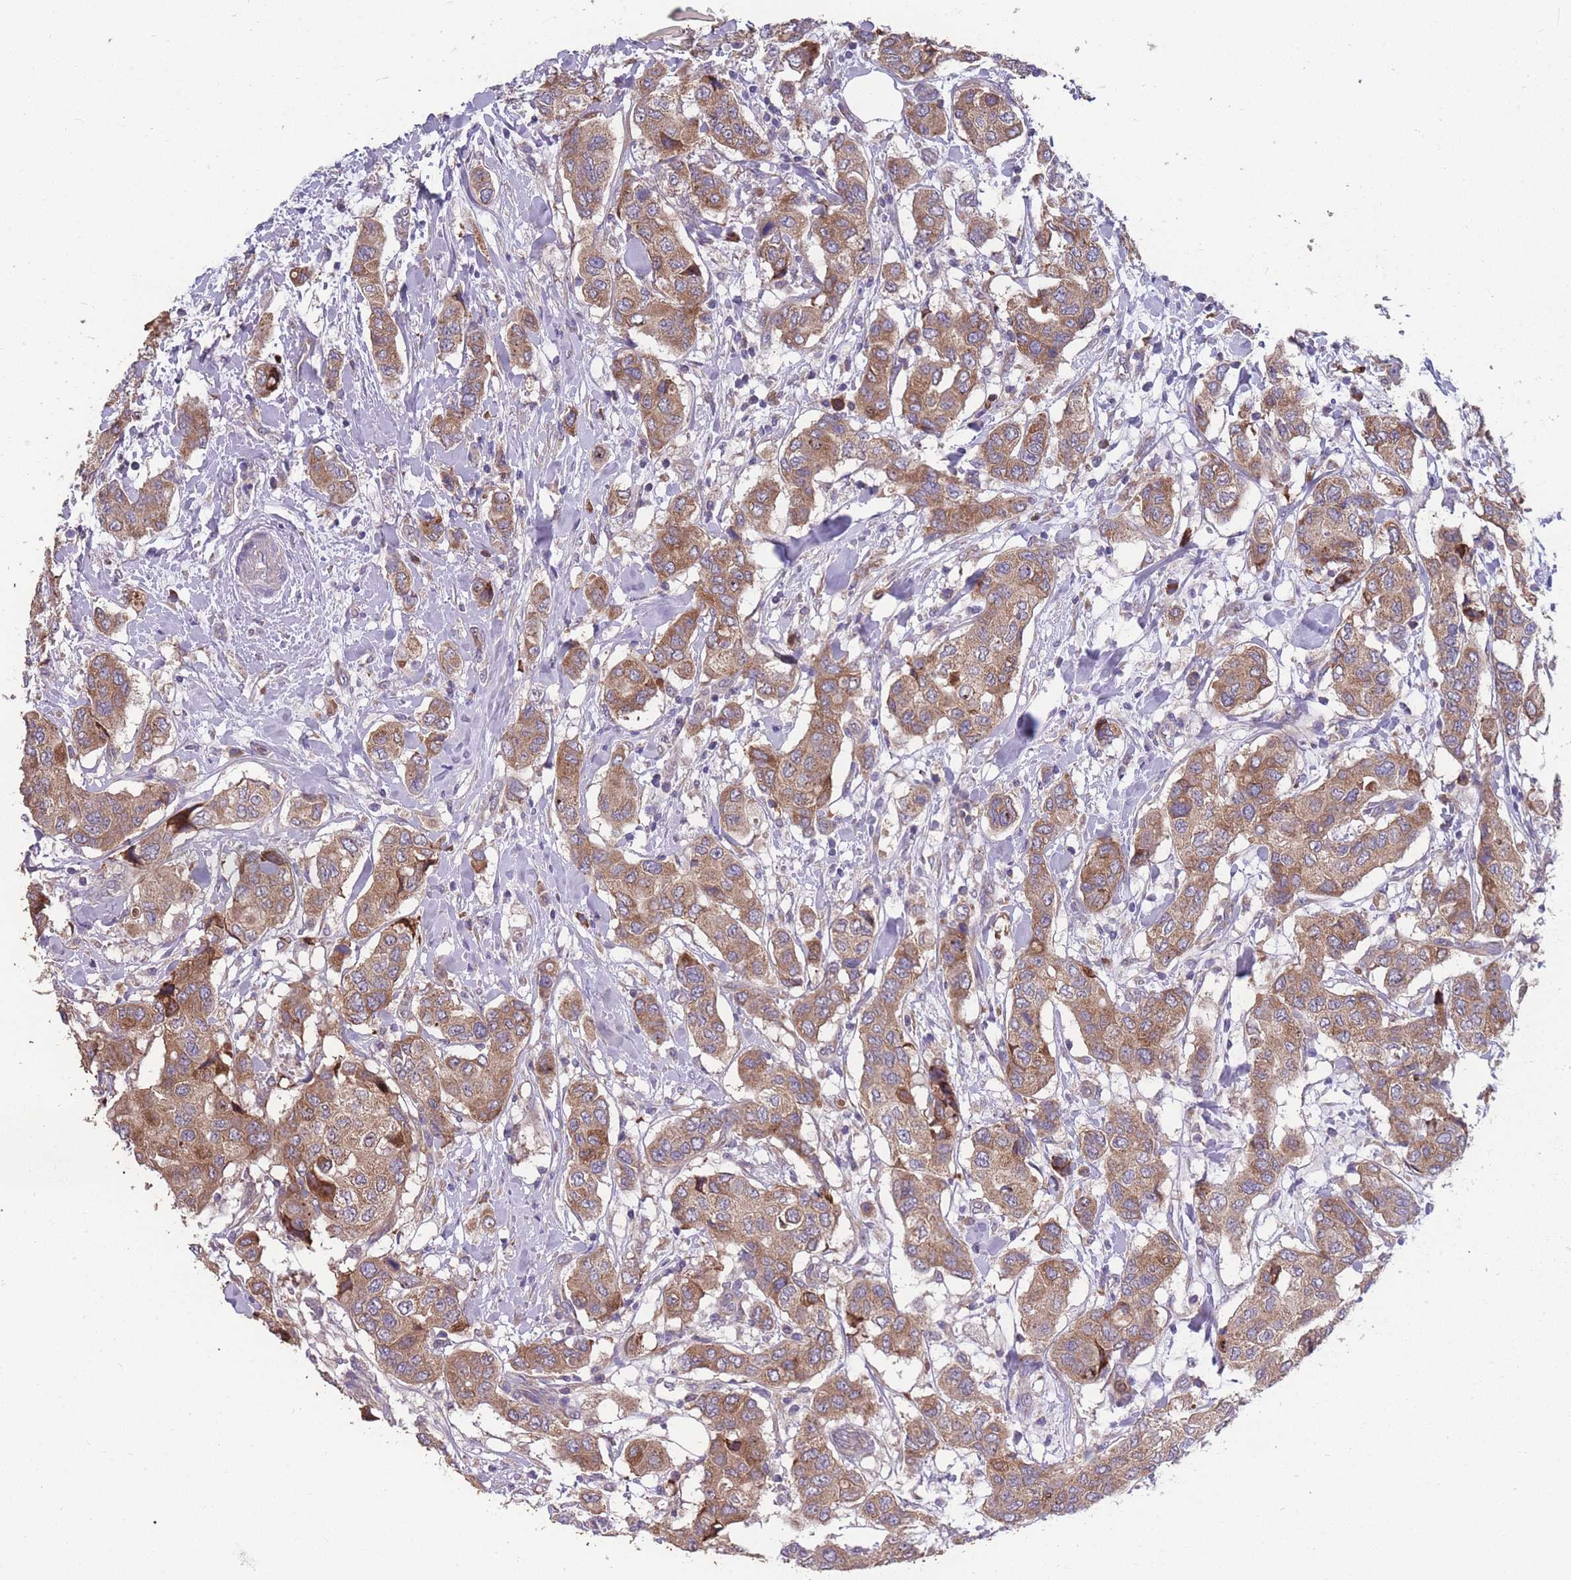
{"staining": {"intensity": "moderate", "quantity": ">75%", "location": "cytoplasmic/membranous"}, "tissue": "breast cancer", "cell_type": "Tumor cells", "image_type": "cancer", "snomed": [{"axis": "morphology", "description": "Lobular carcinoma"}, {"axis": "topography", "description": "Breast"}], "caption": "Human breast lobular carcinoma stained for a protein (brown) displays moderate cytoplasmic/membranous positive expression in approximately >75% of tumor cells.", "gene": "STIM2", "patient": {"sex": "female", "age": 51}}